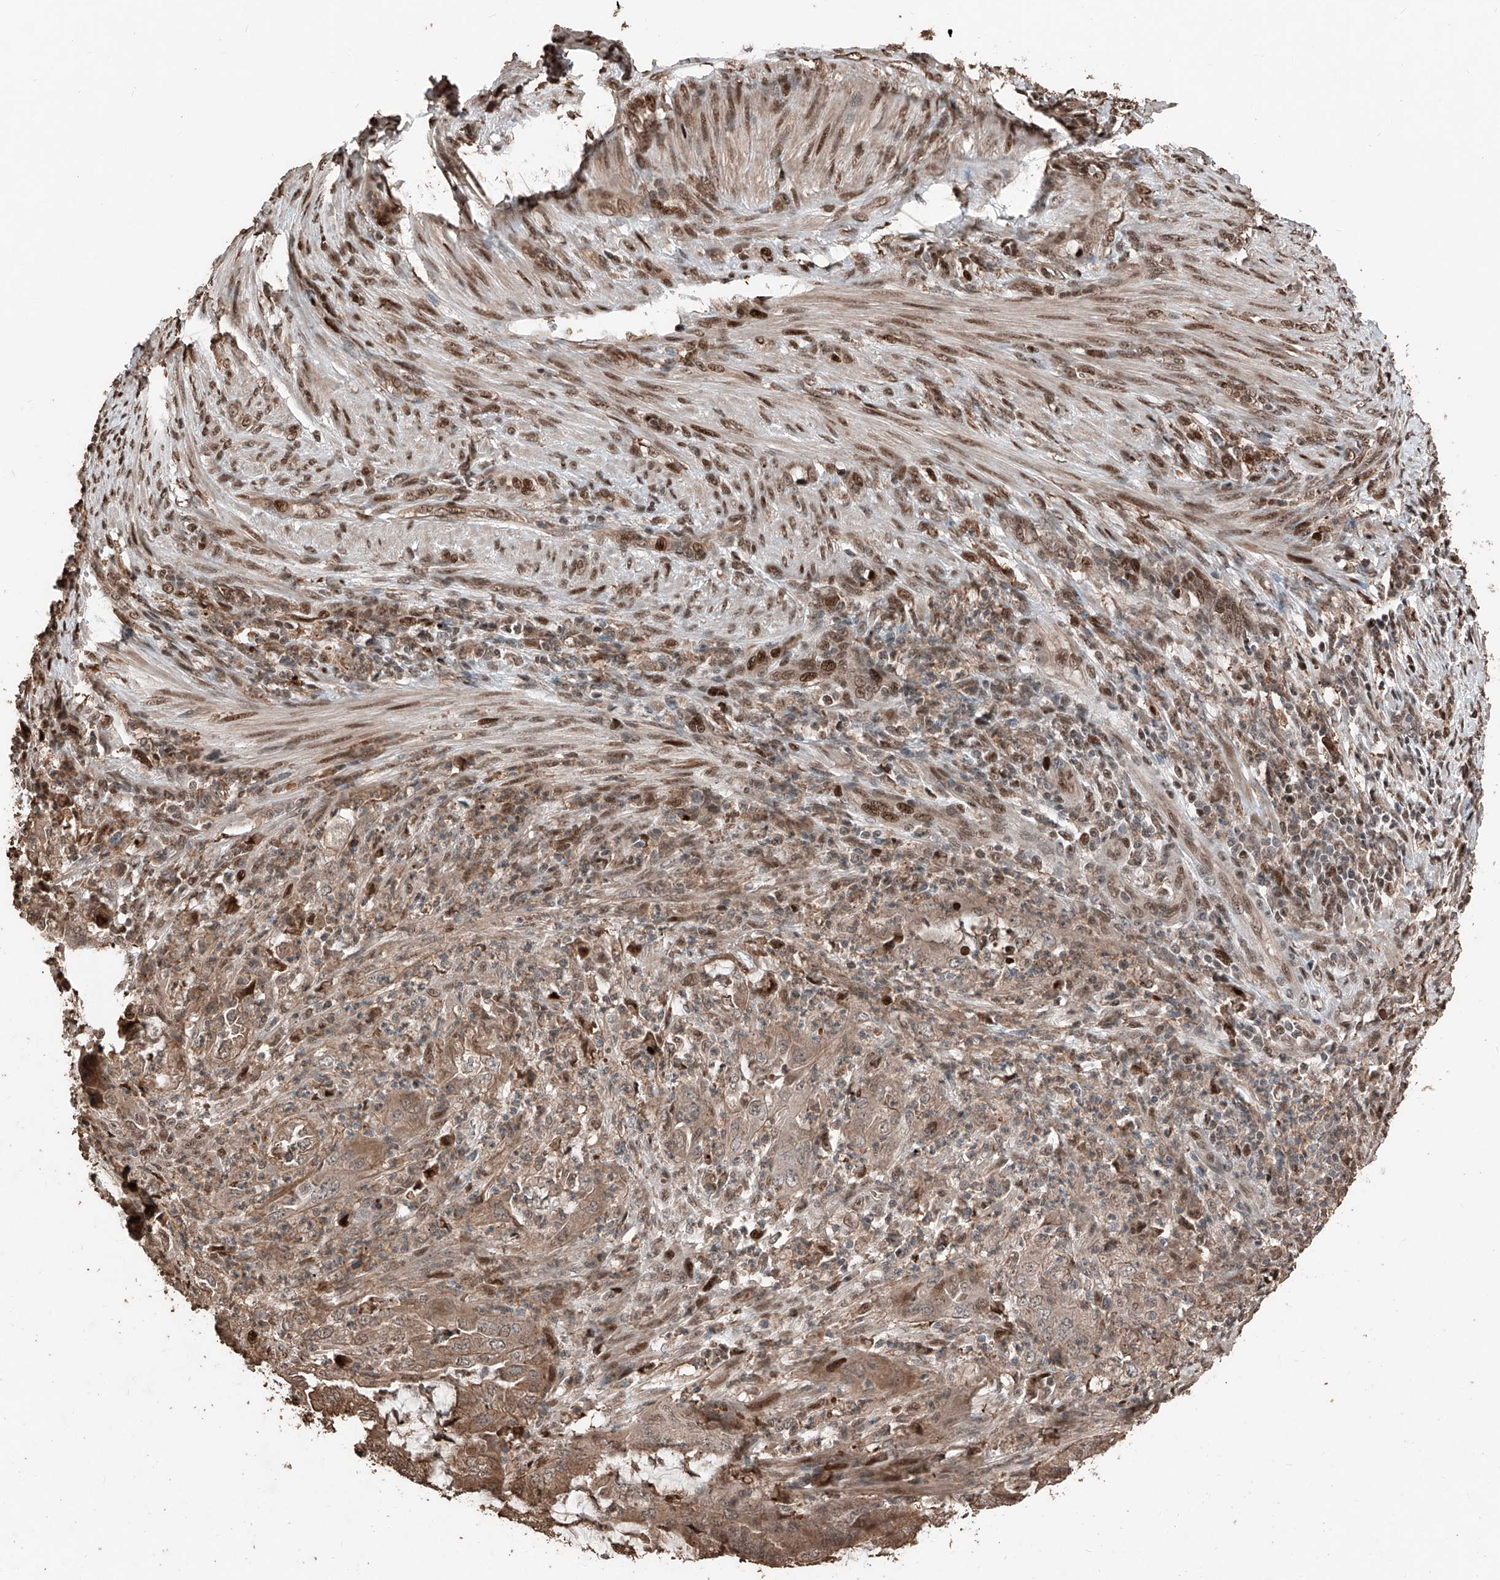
{"staining": {"intensity": "weak", "quantity": ">75%", "location": "cytoplasmic/membranous"}, "tissue": "endometrial cancer", "cell_type": "Tumor cells", "image_type": "cancer", "snomed": [{"axis": "morphology", "description": "Adenocarcinoma, NOS"}, {"axis": "topography", "description": "Endometrium"}], "caption": "DAB (3,3'-diaminobenzidine) immunohistochemical staining of human endometrial adenocarcinoma demonstrates weak cytoplasmic/membranous protein staining in about >75% of tumor cells. (DAB IHC, brown staining for protein, blue staining for nuclei).", "gene": "RMND1", "patient": {"sex": "female", "age": 51}}